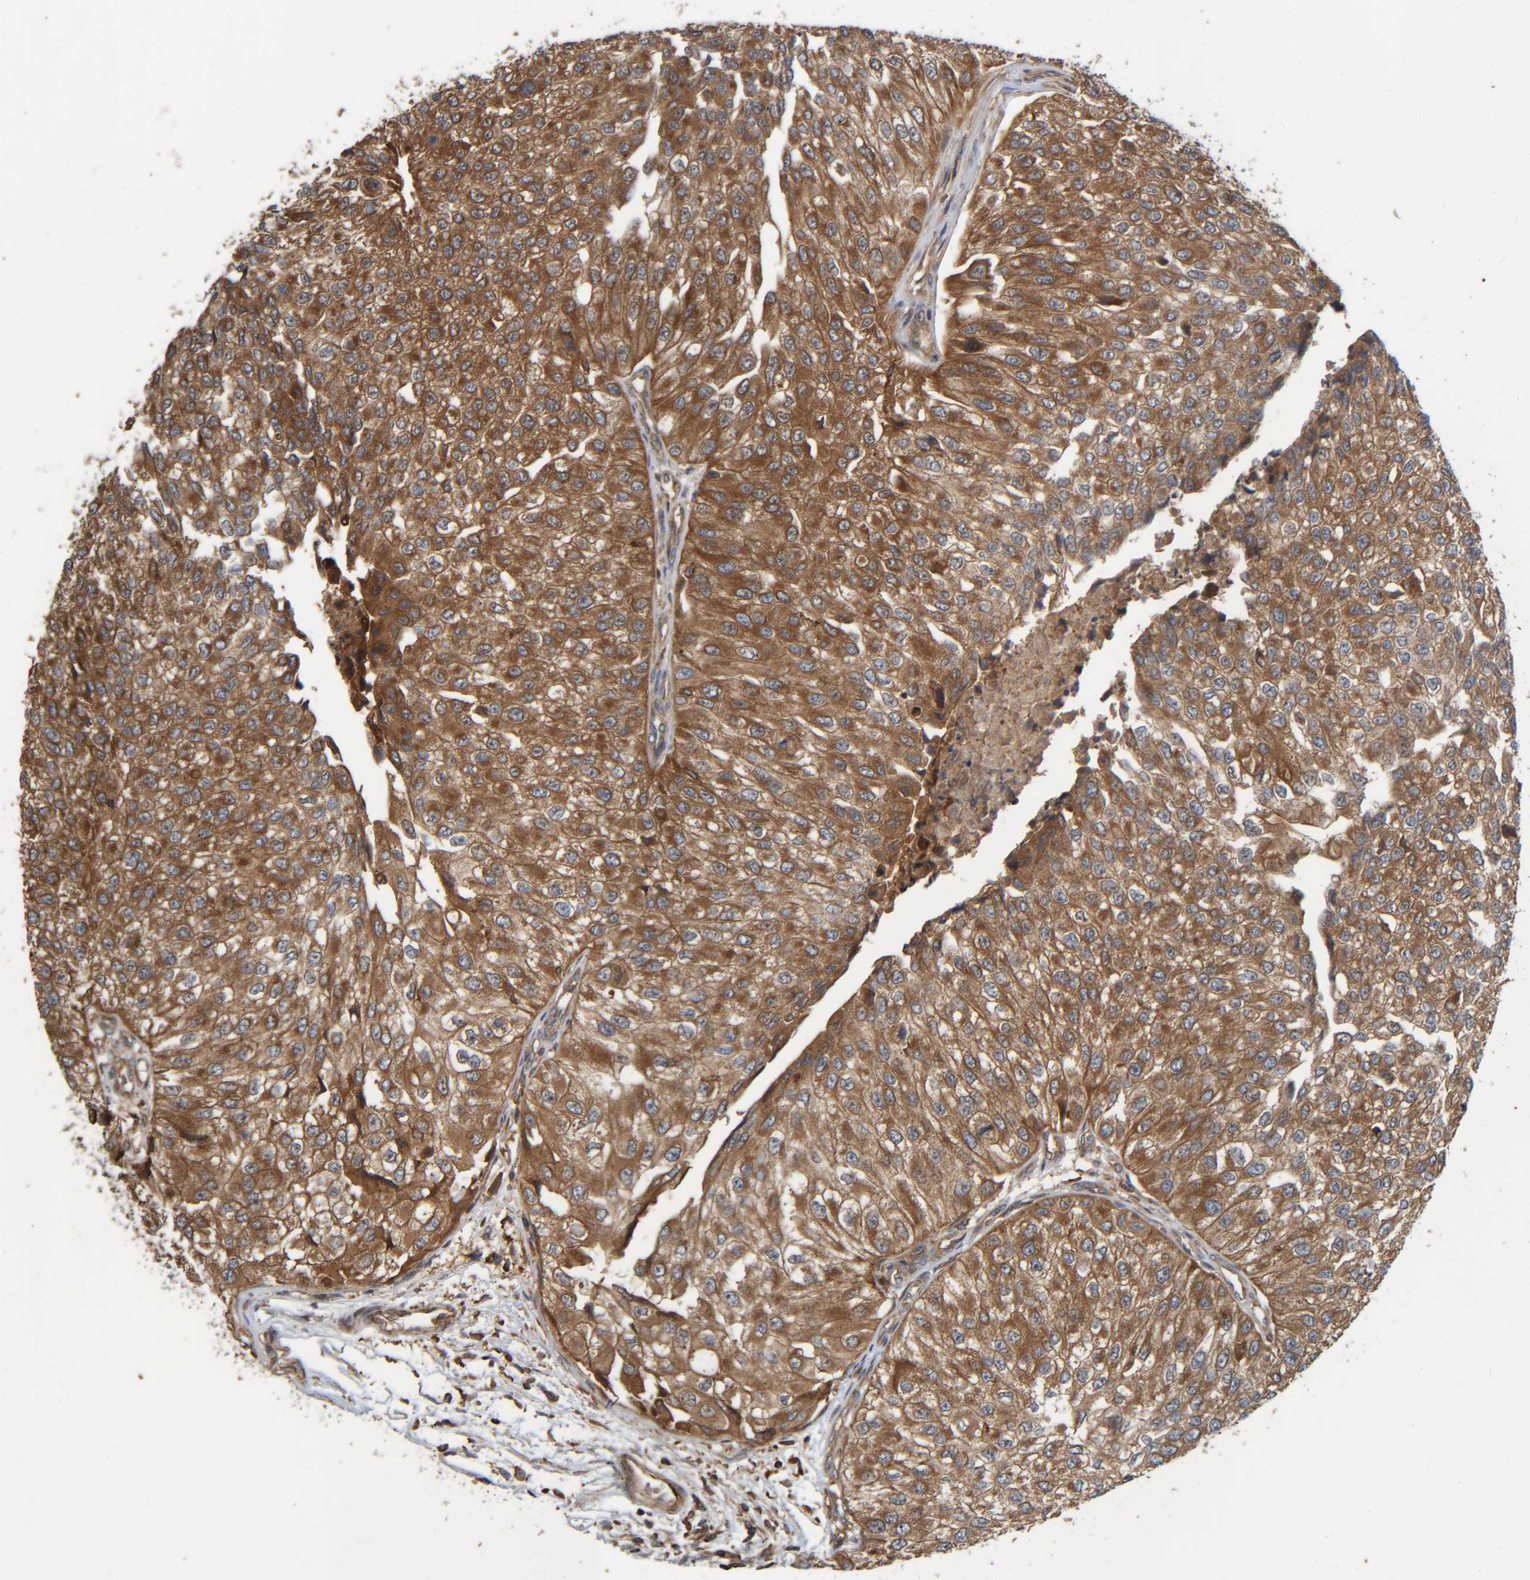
{"staining": {"intensity": "strong", "quantity": ">75%", "location": "cytoplasmic/membranous"}, "tissue": "urothelial cancer", "cell_type": "Tumor cells", "image_type": "cancer", "snomed": [{"axis": "morphology", "description": "Urothelial carcinoma, High grade"}, {"axis": "topography", "description": "Kidney"}, {"axis": "topography", "description": "Urinary bladder"}], "caption": "Urothelial cancer was stained to show a protein in brown. There is high levels of strong cytoplasmic/membranous expression in approximately >75% of tumor cells.", "gene": "CCDC57", "patient": {"sex": "male", "age": 77}}